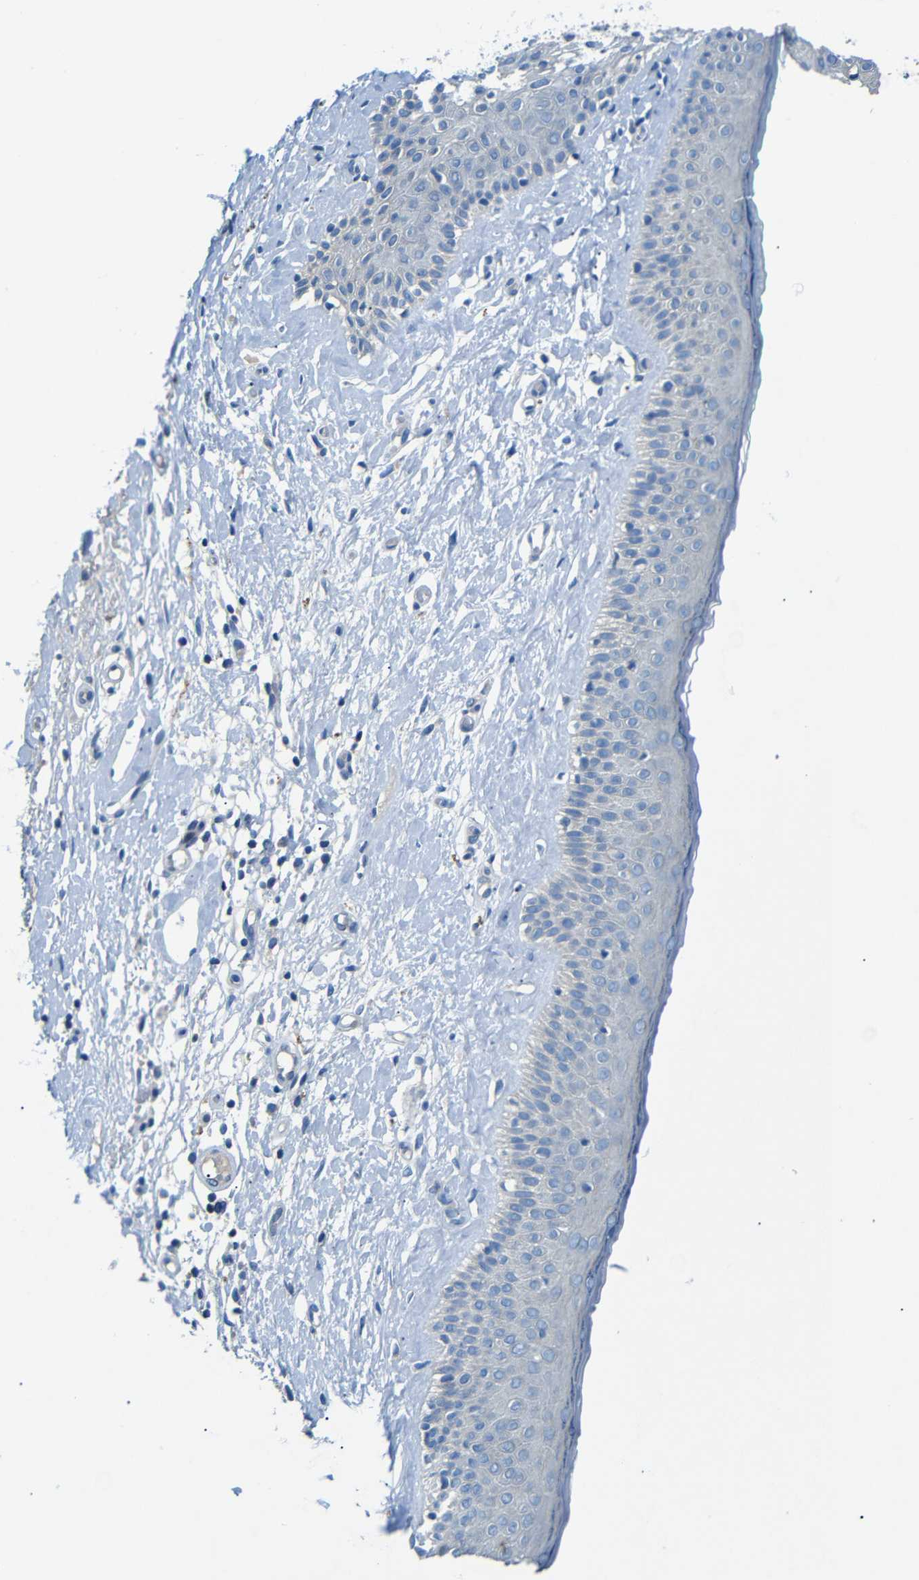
{"staining": {"intensity": "negative", "quantity": "none", "location": "none"}, "tissue": "skin cancer", "cell_type": "Tumor cells", "image_type": "cancer", "snomed": [{"axis": "morphology", "description": "Basal cell carcinoma"}, {"axis": "topography", "description": "Skin"}], "caption": "High magnification brightfield microscopy of skin cancer (basal cell carcinoma) stained with DAB (brown) and counterstained with hematoxylin (blue): tumor cells show no significant positivity. (DAB IHC, high magnification).", "gene": "DCP1A", "patient": {"sex": "female", "age": 84}}